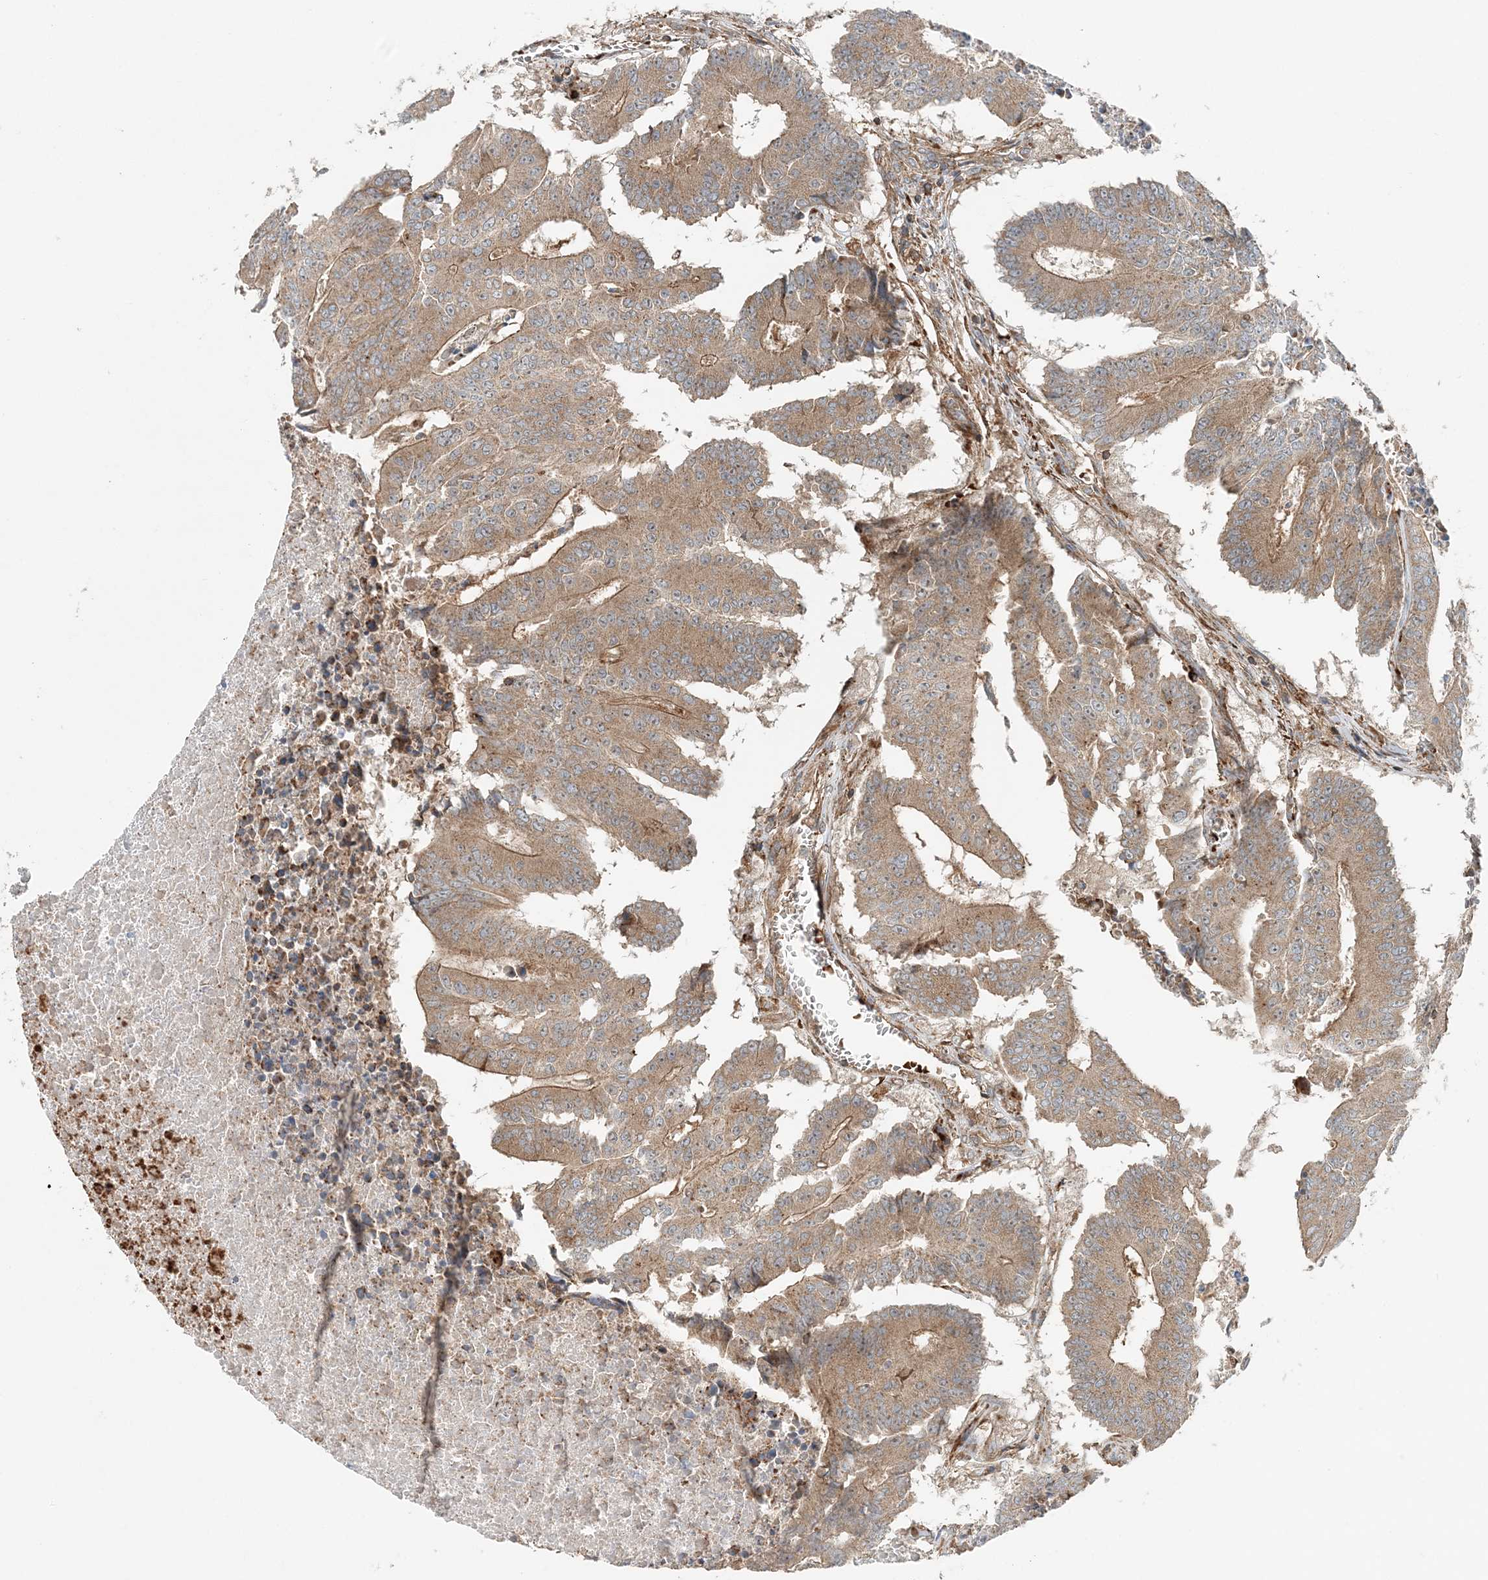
{"staining": {"intensity": "moderate", "quantity": ">75%", "location": "cytoplasmic/membranous"}, "tissue": "colorectal cancer", "cell_type": "Tumor cells", "image_type": "cancer", "snomed": [{"axis": "morphology", "description": "Adenocarcinoma, NOS"}, {"axis": "topography", "description": "Colon"}], "caption": "Colorectal adenocarcinoma stained for a protein (brown) reveals moderate cytoplasmic/membranous positive expression in about >75% of tumor cells.", "gene": "TTI1", "patient": {"sex": "male", "age": 87}}